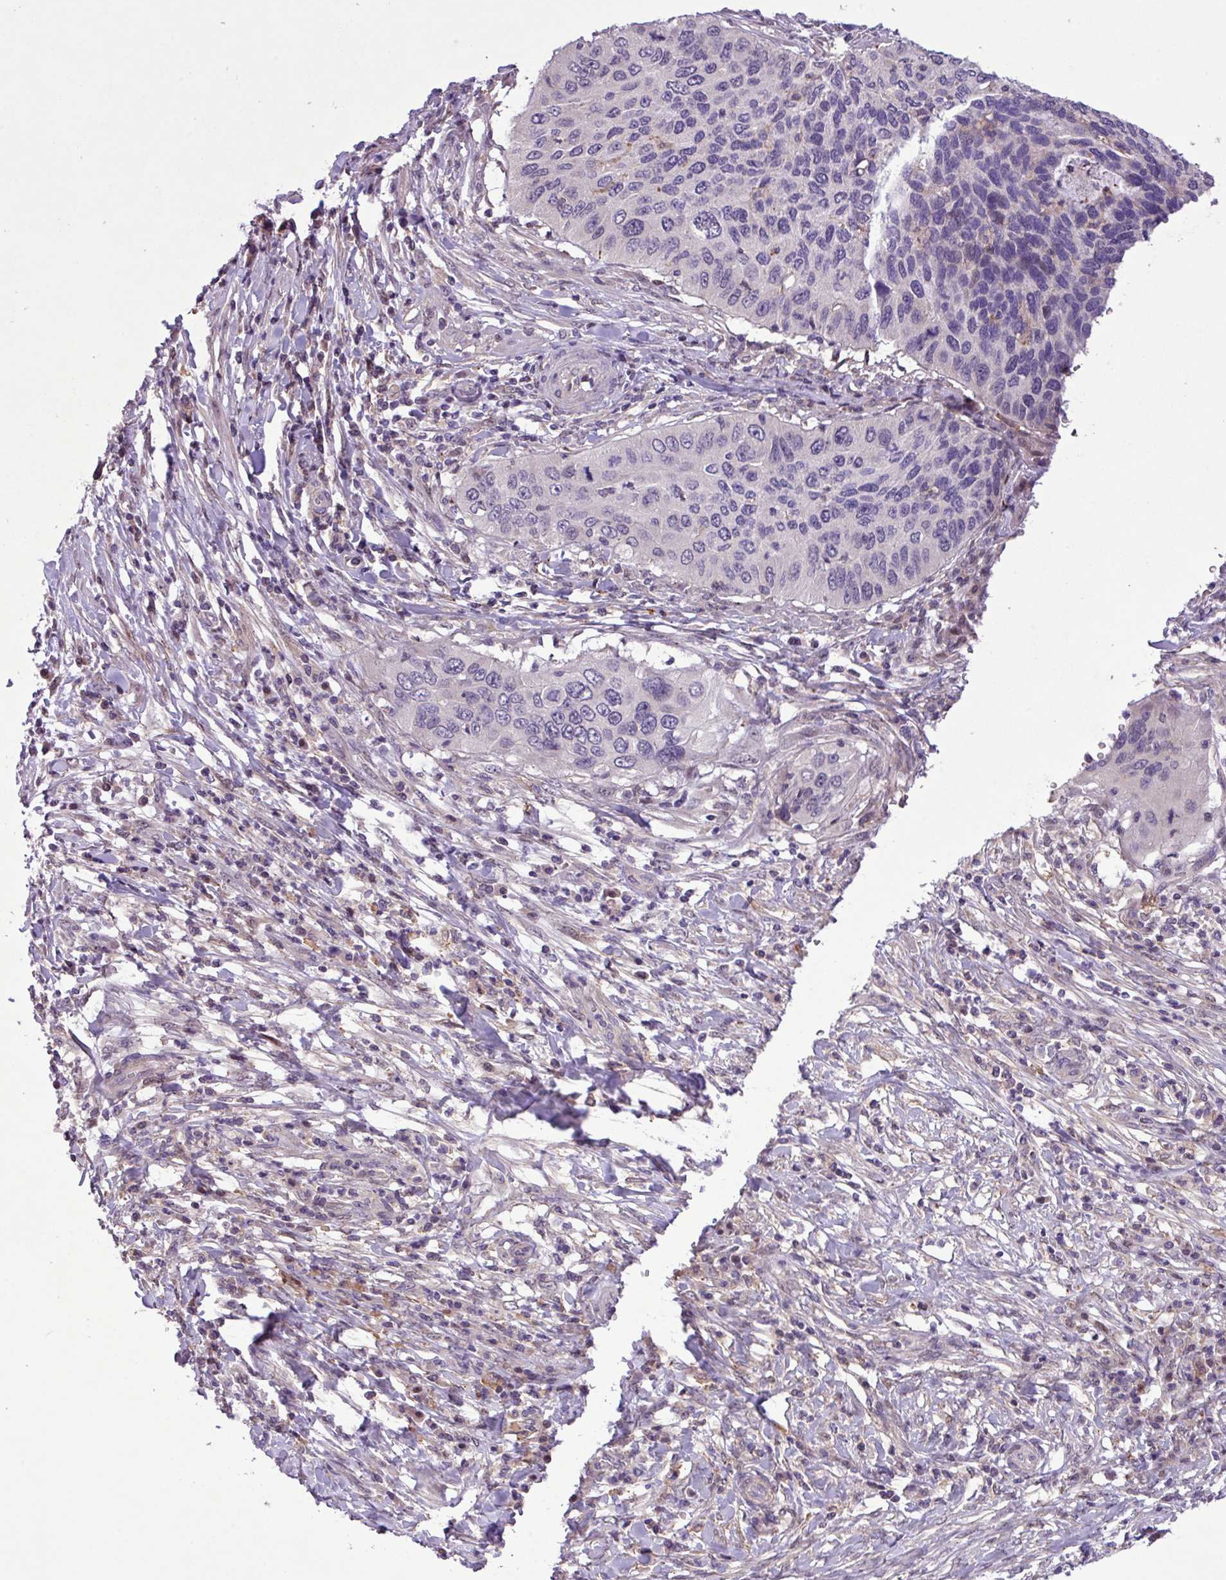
{"staining": {"intensity": "negative", "quantity": "none", "location": "none"}, "tissue": "cervical cancer", "cell_type": "Tumor cells", "image_type": "cancer", "snomed": [{"axis": "morphology", "description": "Squamous cell carcinoma, NOS"}, {"axis": "topography", "description": "Cervix"}], "caption": "This is a photomicrograph of immunohistochemistry (IHC) staining of squamous cell carcinoma (cervical), which shows no expression in tumor cells.", "gene": "RPP25L", "patient": {"sex": "female", "age": 38}}